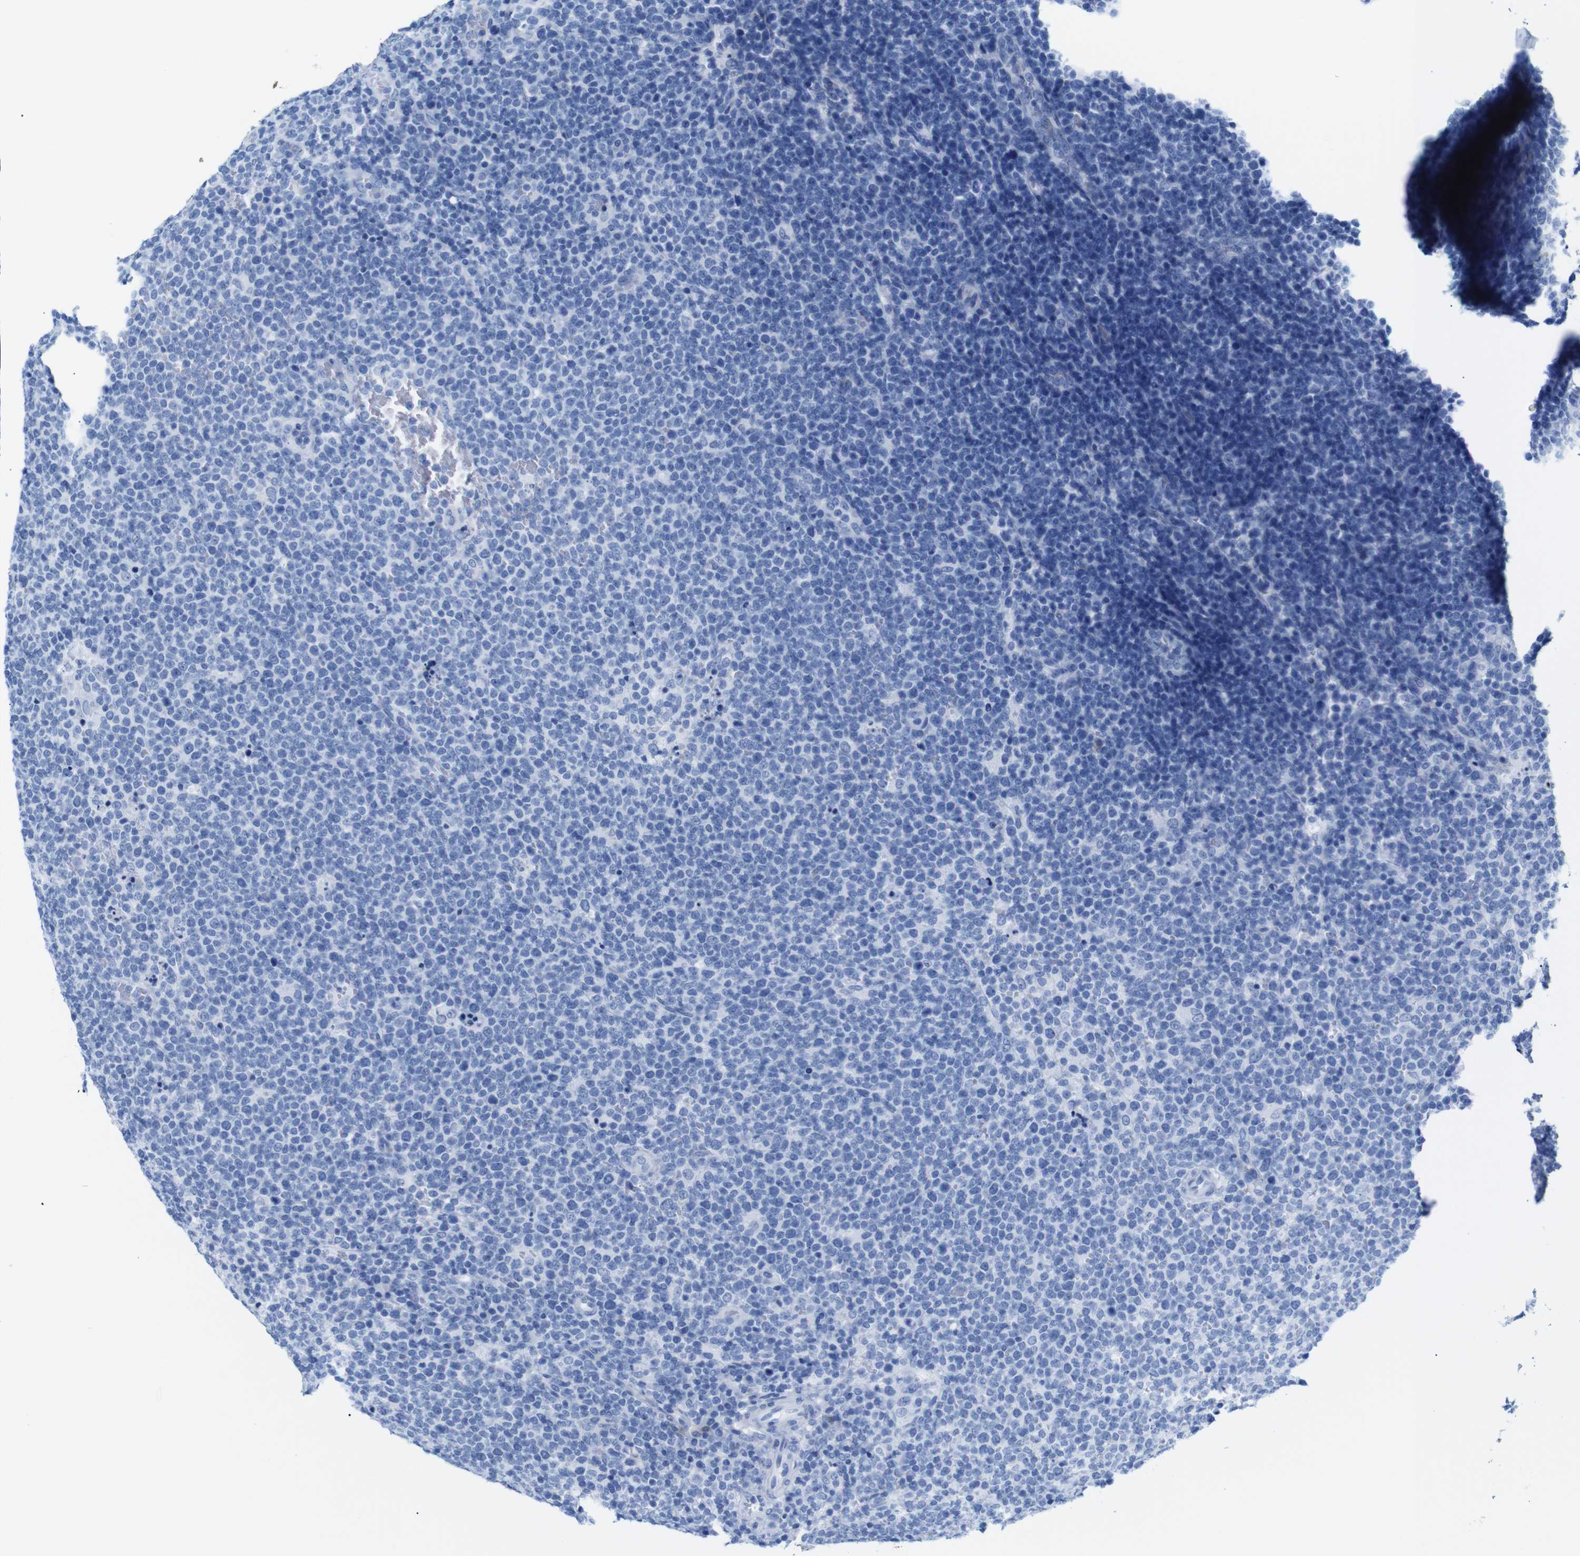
{"staining": {"intensity": "negative", "quantity": "none", "location": "none"}, "tissue": "lymphoma", "cell_type": "Tumor cells", "image_type": "cancer", "snomed": [{"axis": "morphology", "description": "Malignant lymphoma, non-Hodgkin's type, High grade"}, {"axis": "topography", "description": "Lymph node"}], "caption": "Immunohistochemical staining of human lymphoma displays no significant staining in tumor cells.", "gene": "ERVMER34-1", "patient": {"sex": "male", "age": 61}}